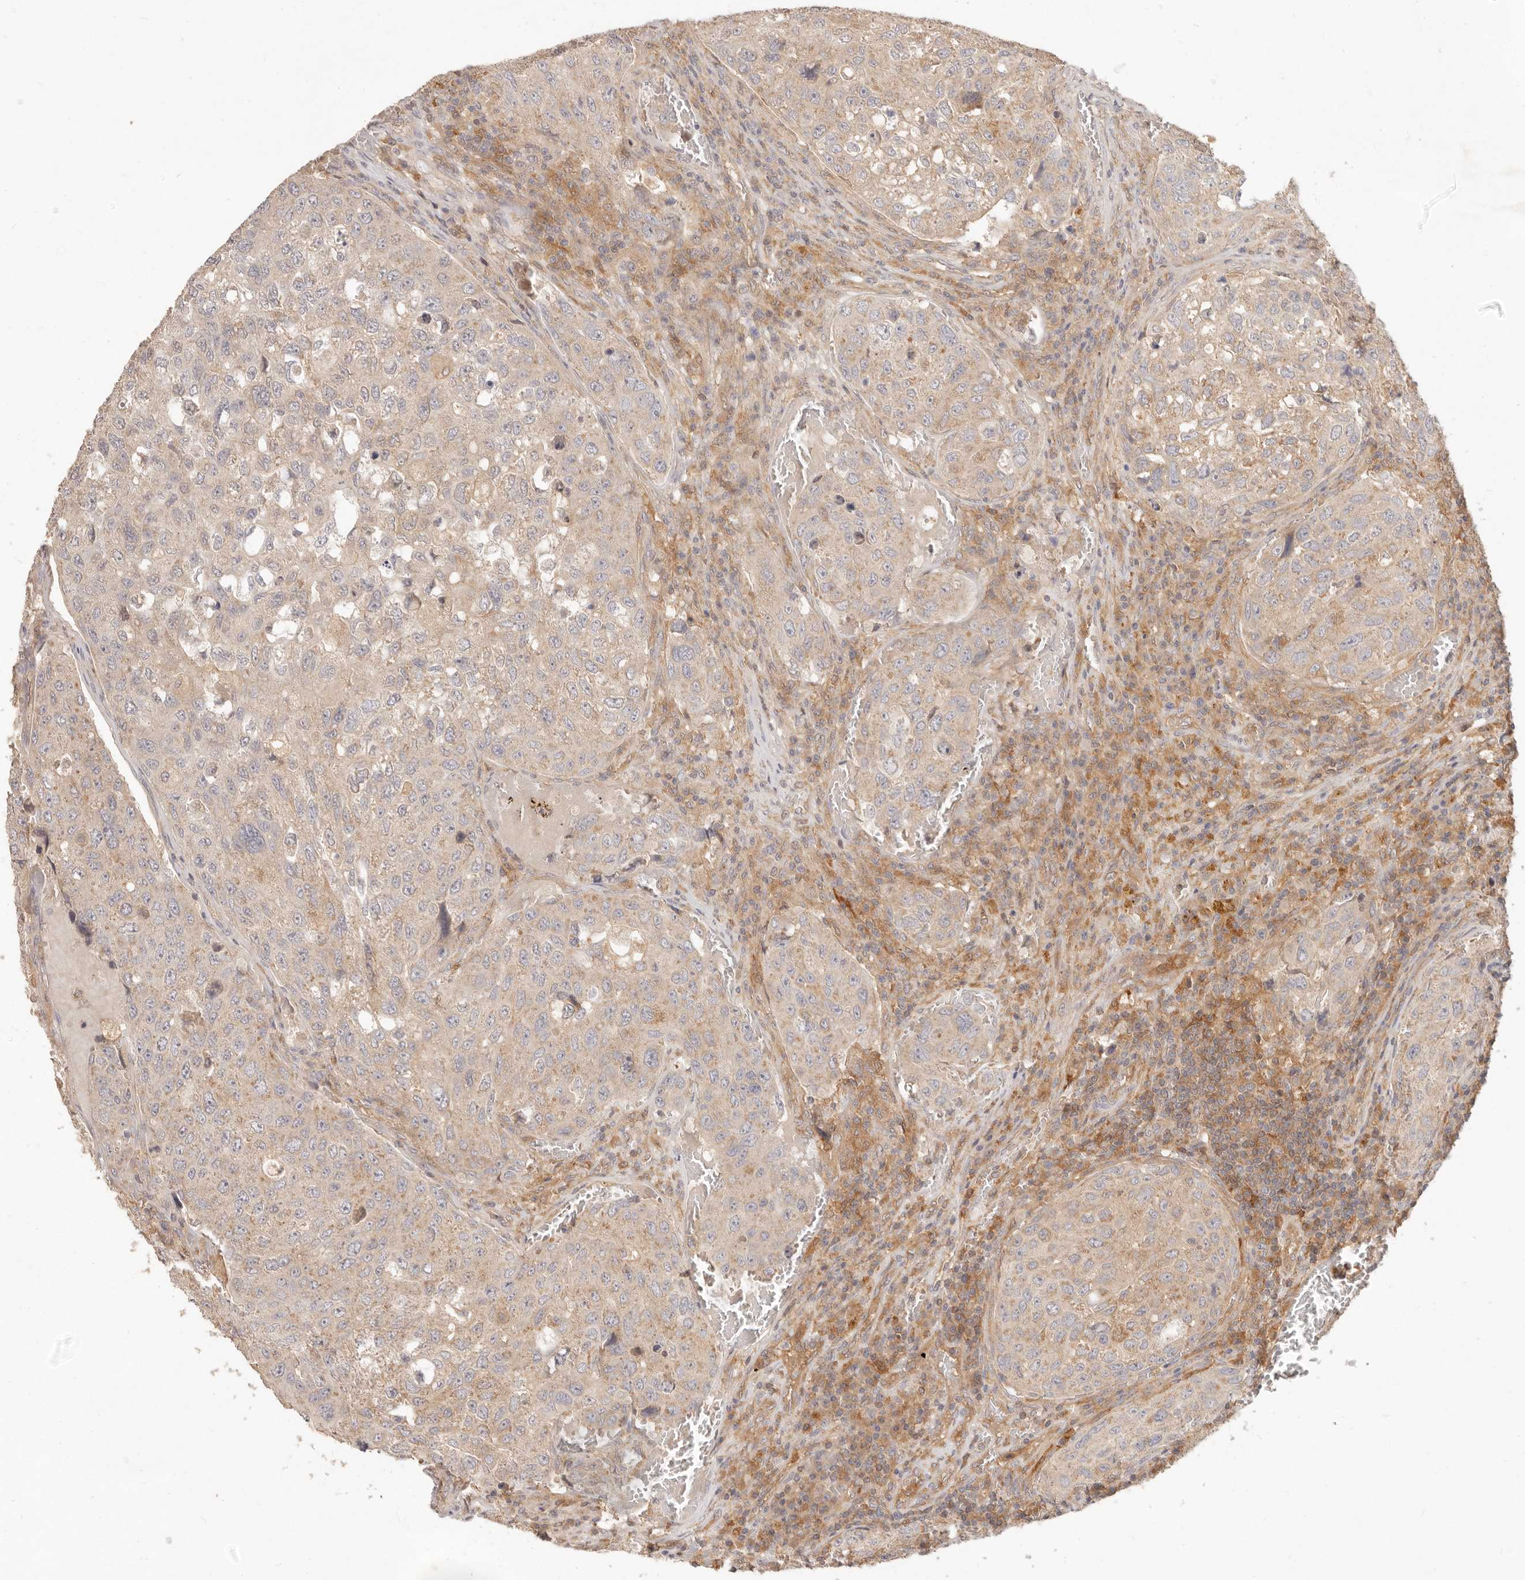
{"staining": {"intensity": "weak", "quantity": "25%-75%", "location": "cytoplasmic/membranous"}, "tissue": "urothelial cancer", "cell_type": "Tumor cells", "image_type": "cancer", "snomed": [{"axis": "morphology", "description": "Urothelial carcinoma, High grade"}, {"axis": "topography", "description": "Lymph node"}, {"axis": "topography", "description": "Urinary bladder"}], "caption": "Protein staining by IHC reveals weak cytoplasmic/membranous positivity in approximately 25%-75% of tumor cells in high-grade urothelial carcinoma. Using DAB (3,3'-diaminobenzidine) (brown) and hematoxylin (blue) stains, captured at high magnification using brightfield microscopy.", "gene": "NECAP2", "patient": {"sex": "male", "age": 51}}